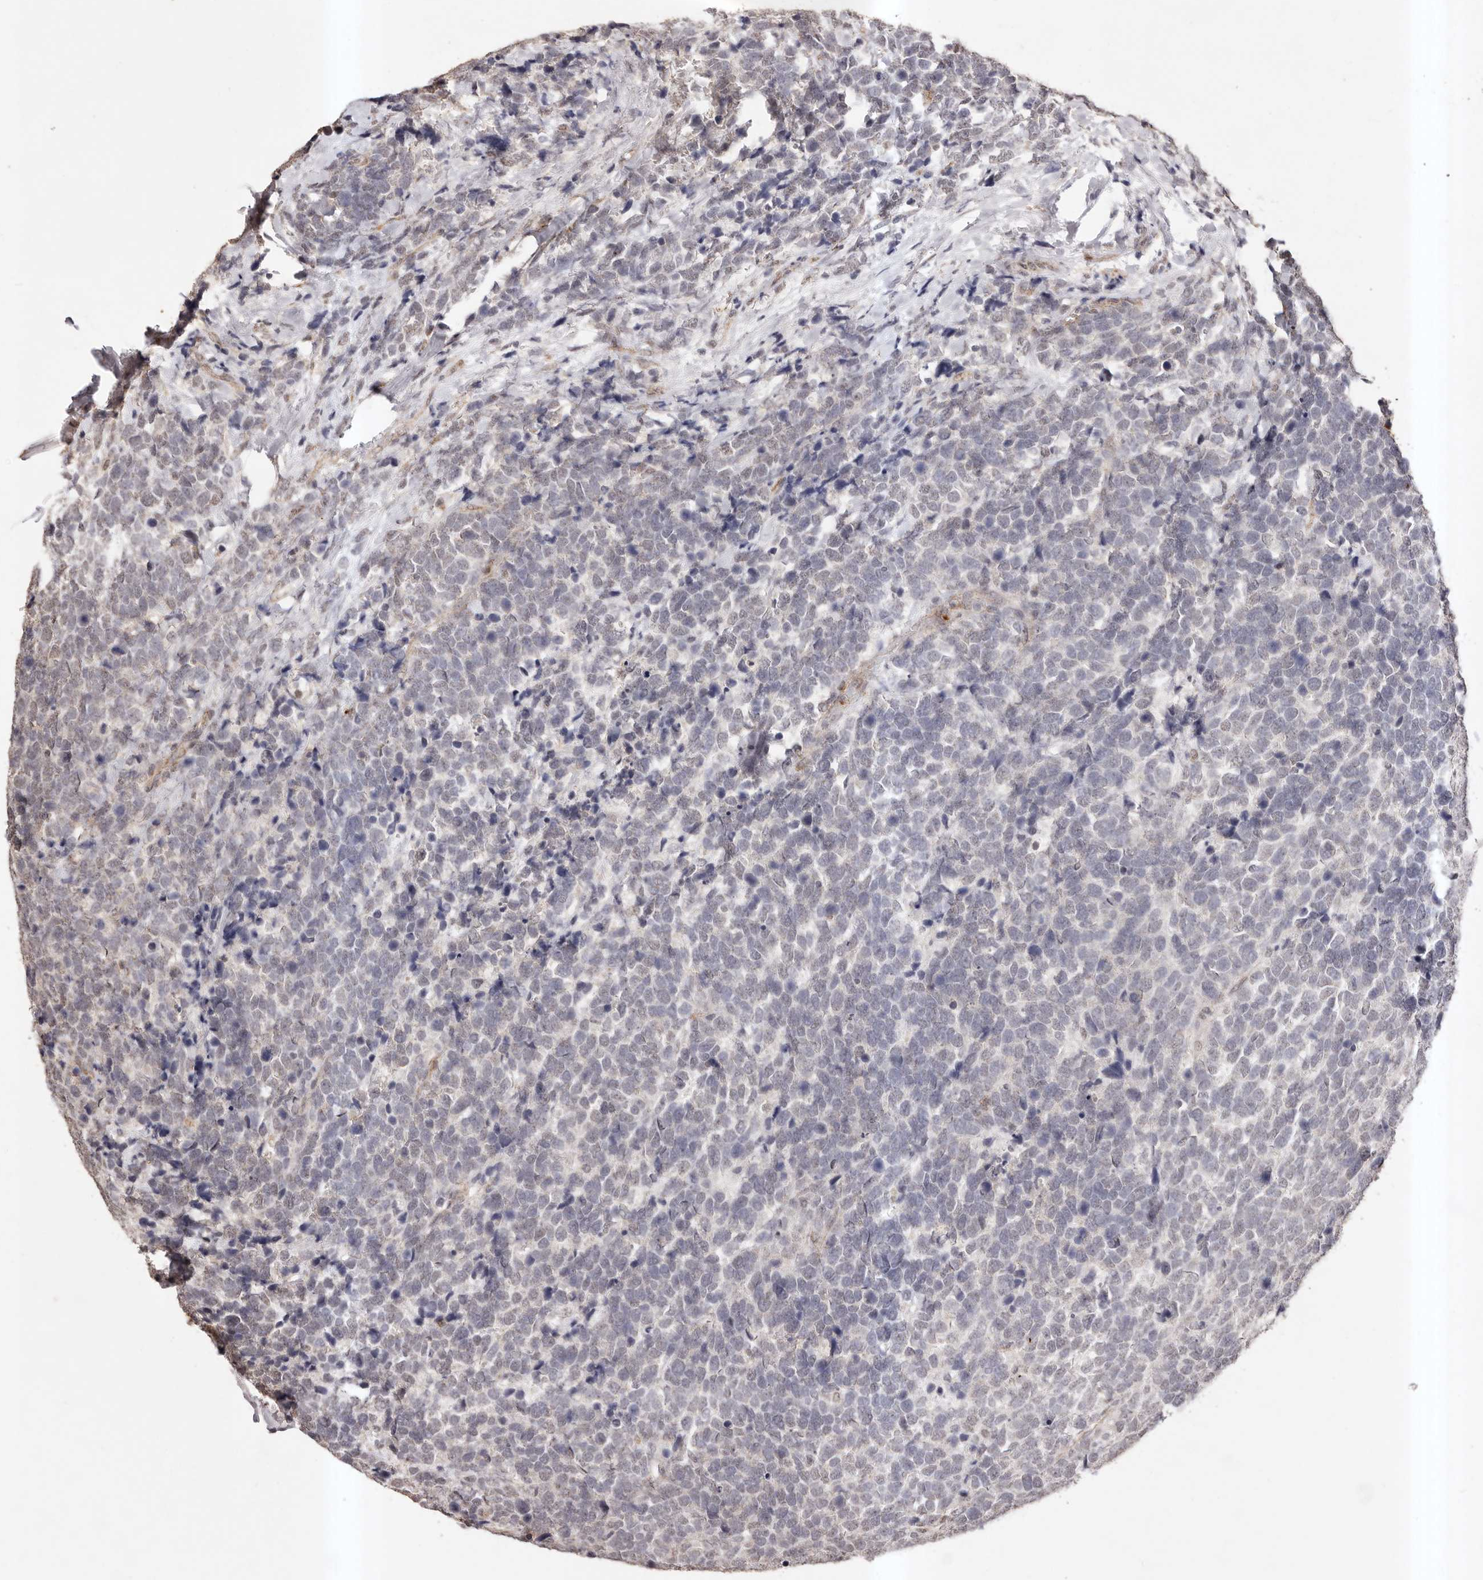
{"staining": {"intensity": "weak", "quantity": "<25%", "location": "nuclear"}, "tissue": "urothelial cancer", "cell_type": "Tumor cells", "image_type": "cancer", "snomed": [{"axis": "morphology", "description": "Urothelial carcinoma, High grade"}, {"axis": "topography", "description": "Urinary bladder"}], "caption": "The histopathology image shows no significant expression in tumor cells of urothelial cancer.", "gene": "RPS6KA5", "patient": {"sex": "female", "age": 82}}